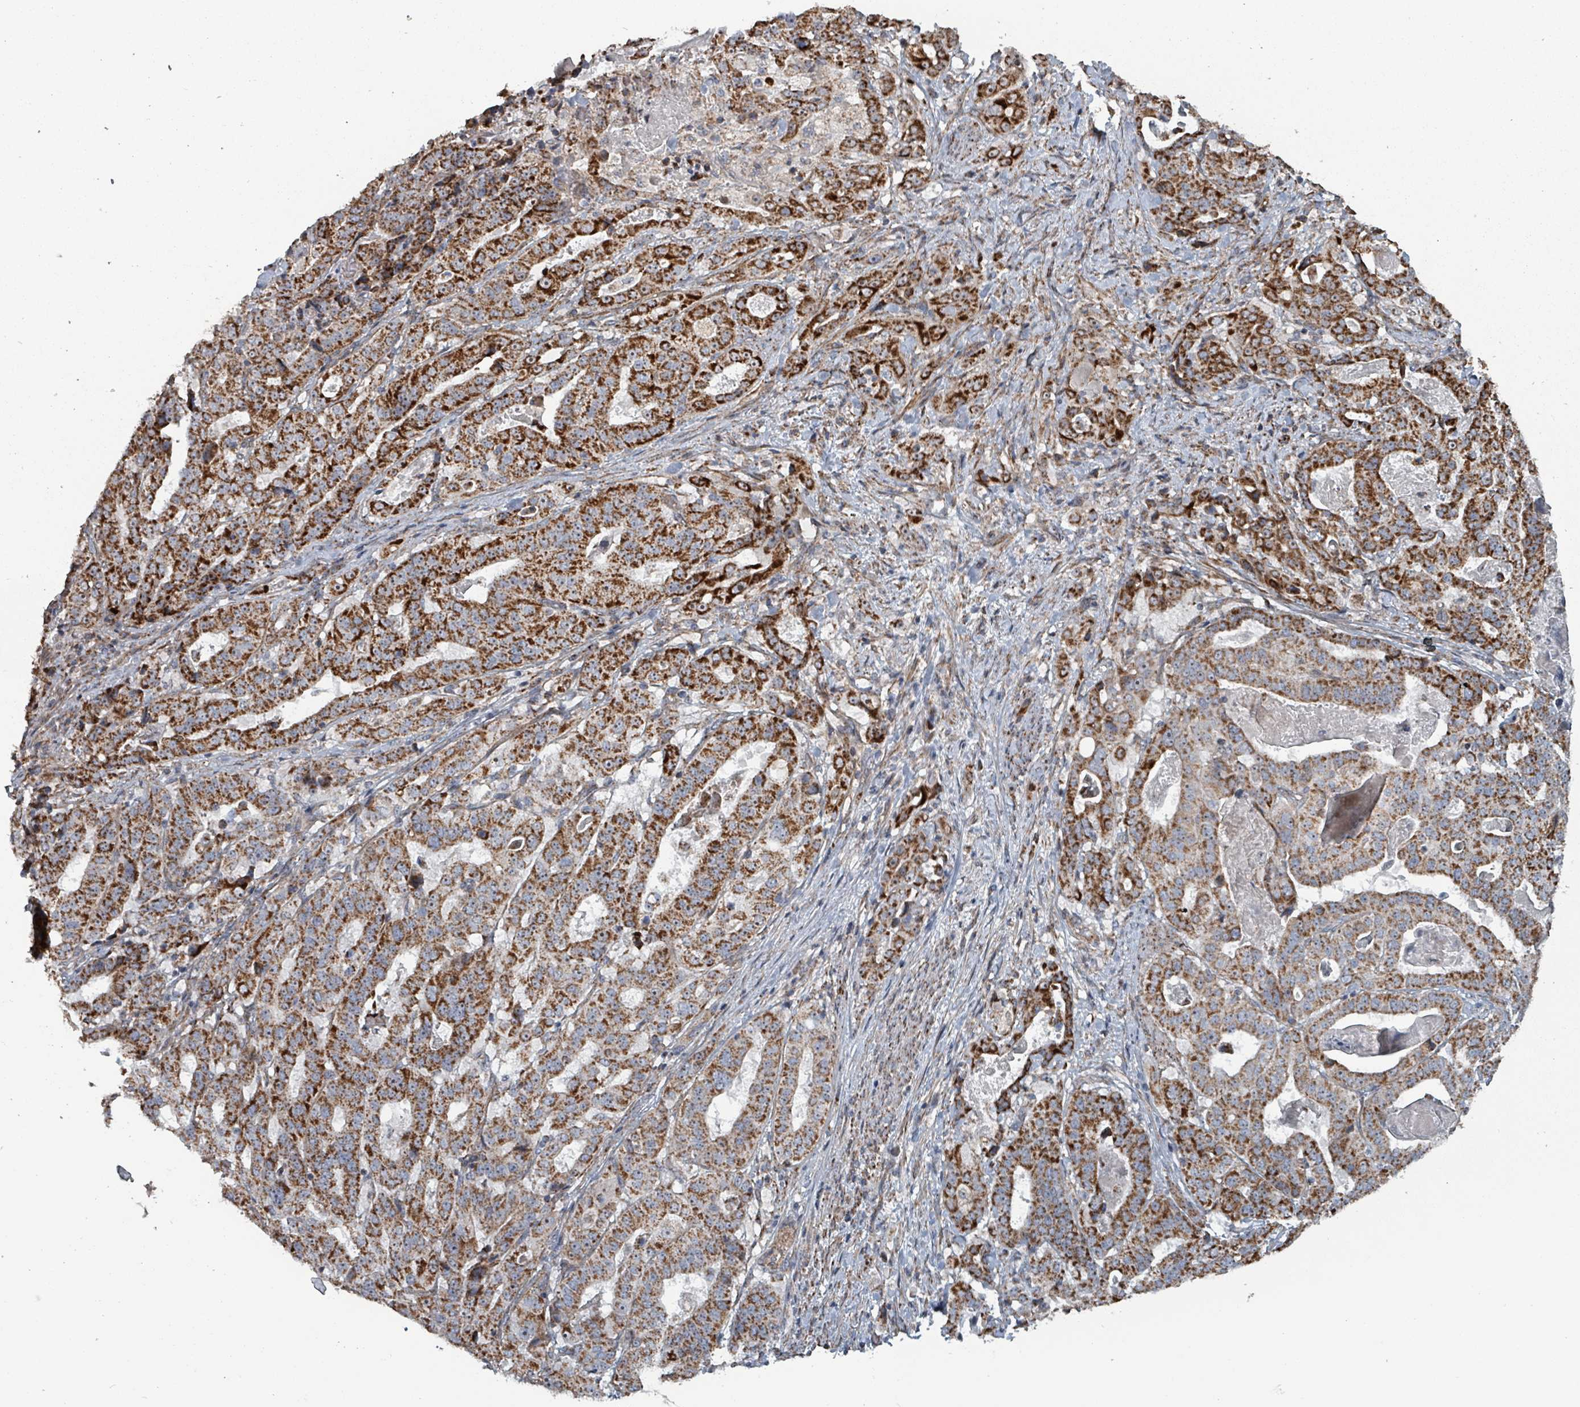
{"staining": {"intensity": "strong", "quantity": ">75%", "location": "cytoplasmic/membranous"}, "tissue": "stomach cancer", "cell_type": "Tumor cells", "image_type": "cancer", "snomed": [{"axis": "morphology", "description": "Adenocarcinoma, NOS"}, {"axis": "topography", "description": "Stomach"}], "caption": "This is a histology image of IHC staining of stomach cancer, which shows strong staining in the cytoplasmic/membranous of tumor cells.", "gene": "MRPL4", "patient": {"sex": "male", "age": 48}}